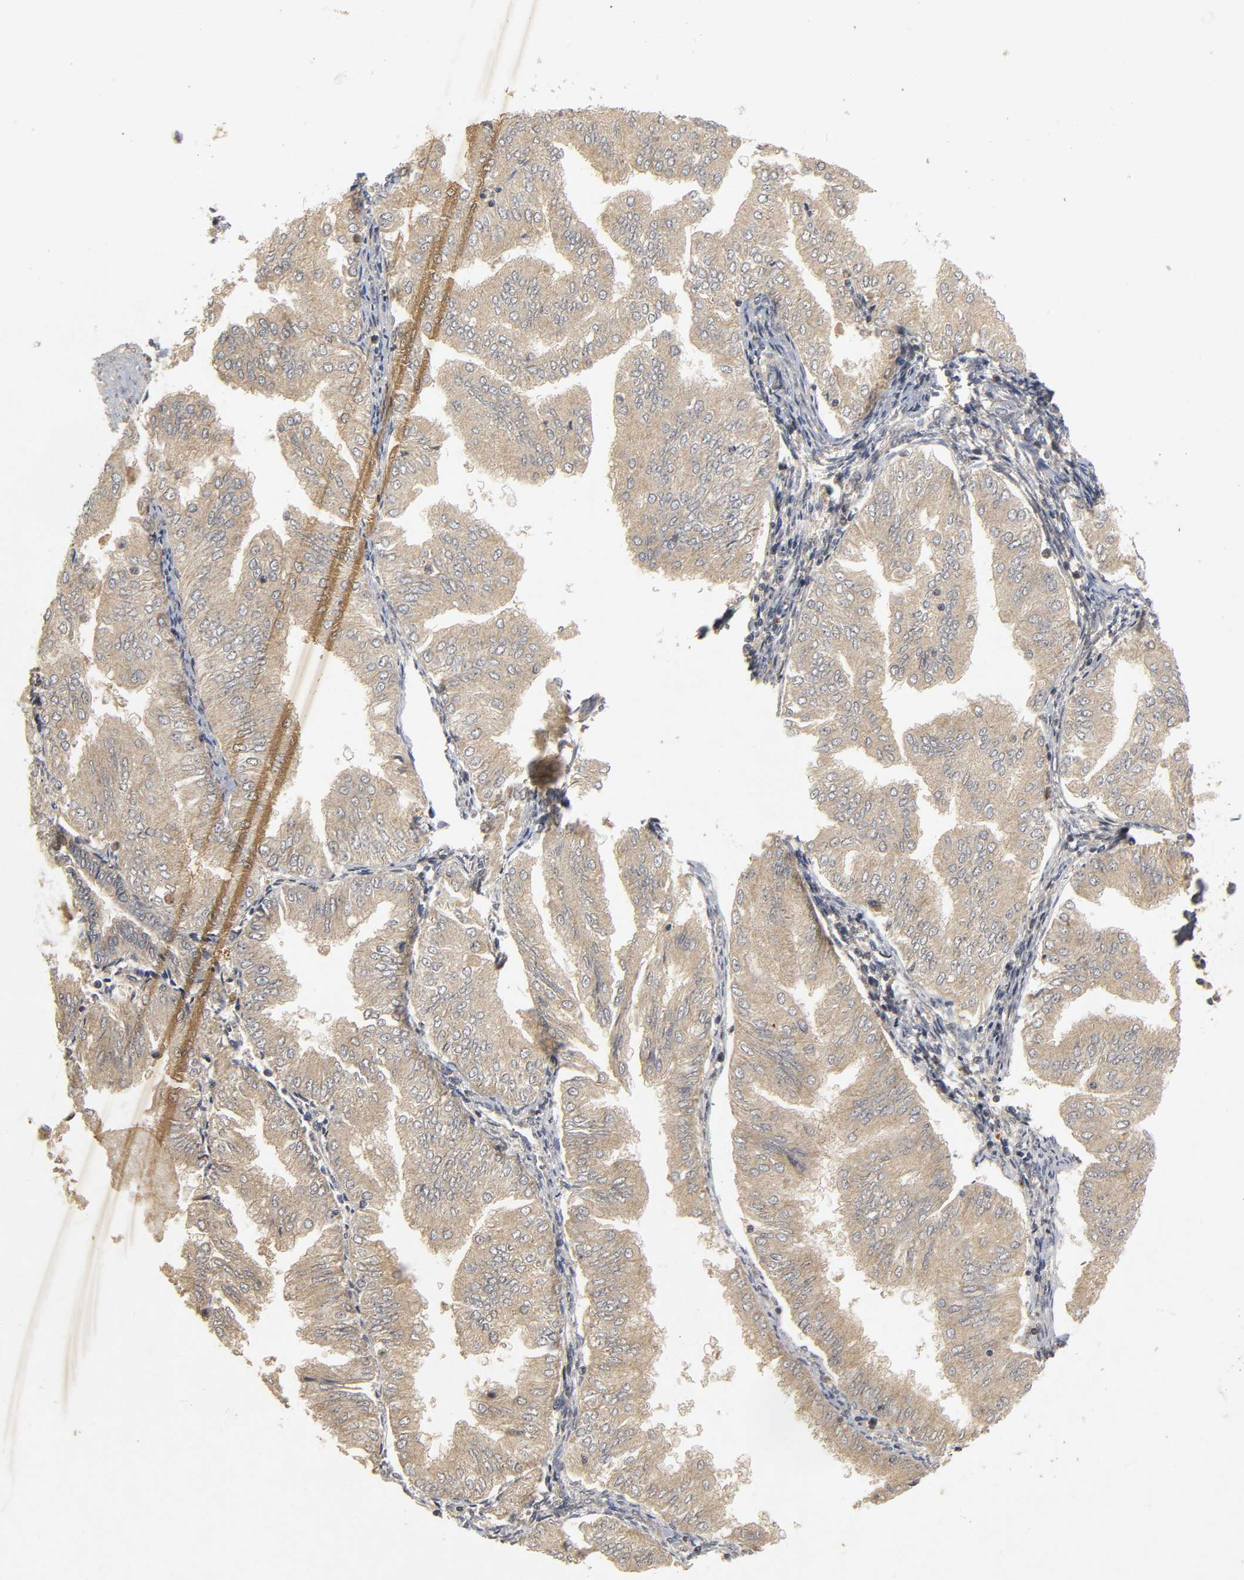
{"staining": {"intensity": "weak", "quantity": "<25%", "location": "cytoplasmic/membranous"}, "tissue": "endometrial cancer", "cell_type": "Tumor cells", "image_type": "cancer", "snomed": [{"axis": "morphology", "description": "Adenocarcinoma, NOS"}, {"axis": "topography", "description": "Endometrium"}], "caption": "An IHC photomicrograph of endometrial adenocarcinoma is shown. There is no staining in tumor cells of endometrial adenocarcinoma.", "gene": "TRAF6", "patient": {"sex": "female", "age": 53}}